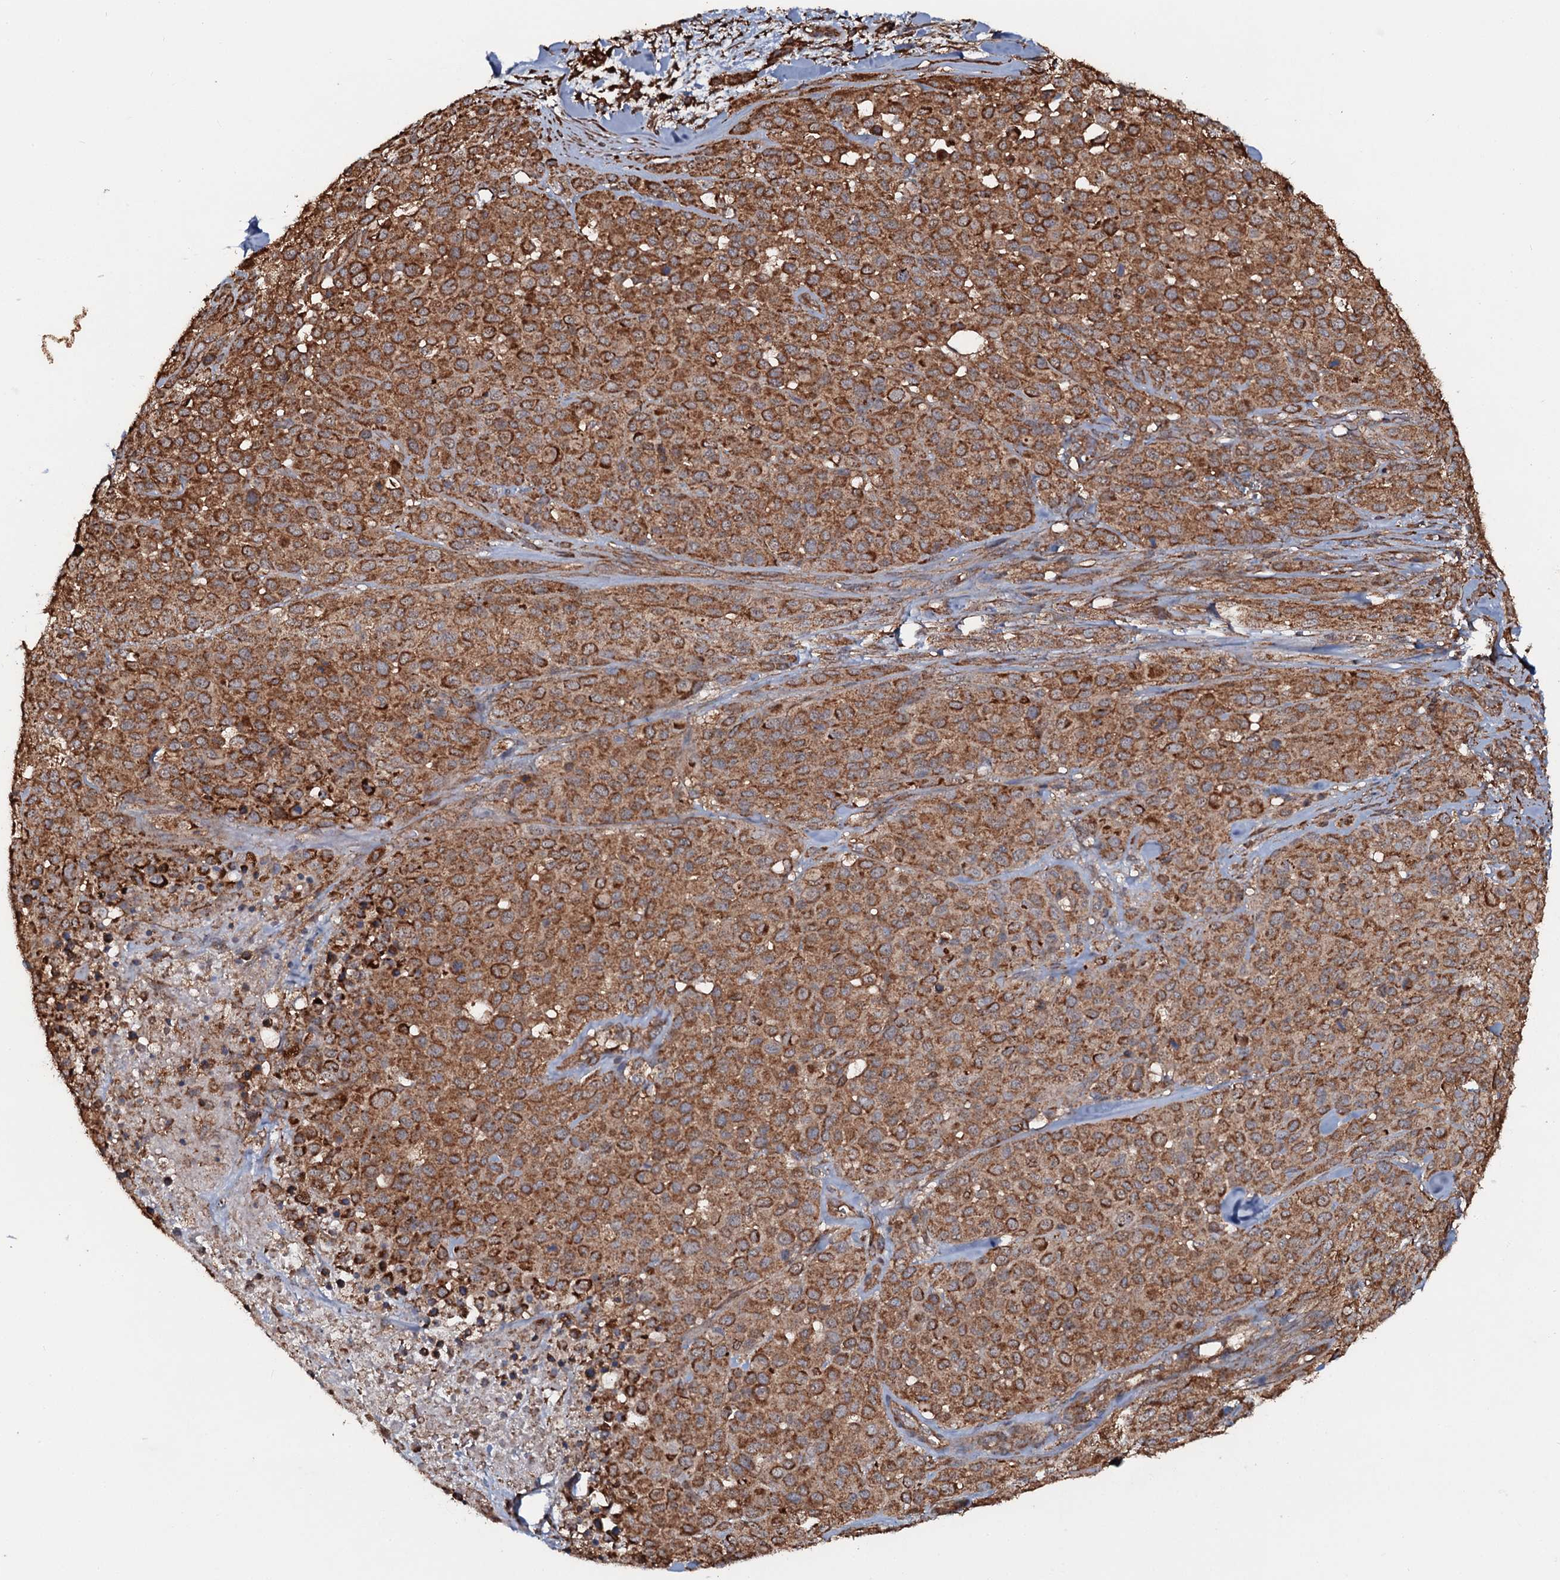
{"staining": {"intensity": "moderate", "quantity": ">75%", "location": "cytoplasmic/membranous"}, "tissue": "melanoma", "cell_type": "Tumor cells", "image_type": "cancer", "snomed": [{"axis": "morphology", "description": "Malignant melanoma, Metastatic site"}, {"axis": "topography", "description": "Skin"}], "caption": "Malignant melanoma (metastatic site) was stained to show a protein in brown. There is medium levels of moderate cytoplasmic/membranous expression in approximately >75% of tumor cells.", "gene": "VWA8", "patient": {"sex": "female", "age": 81}}